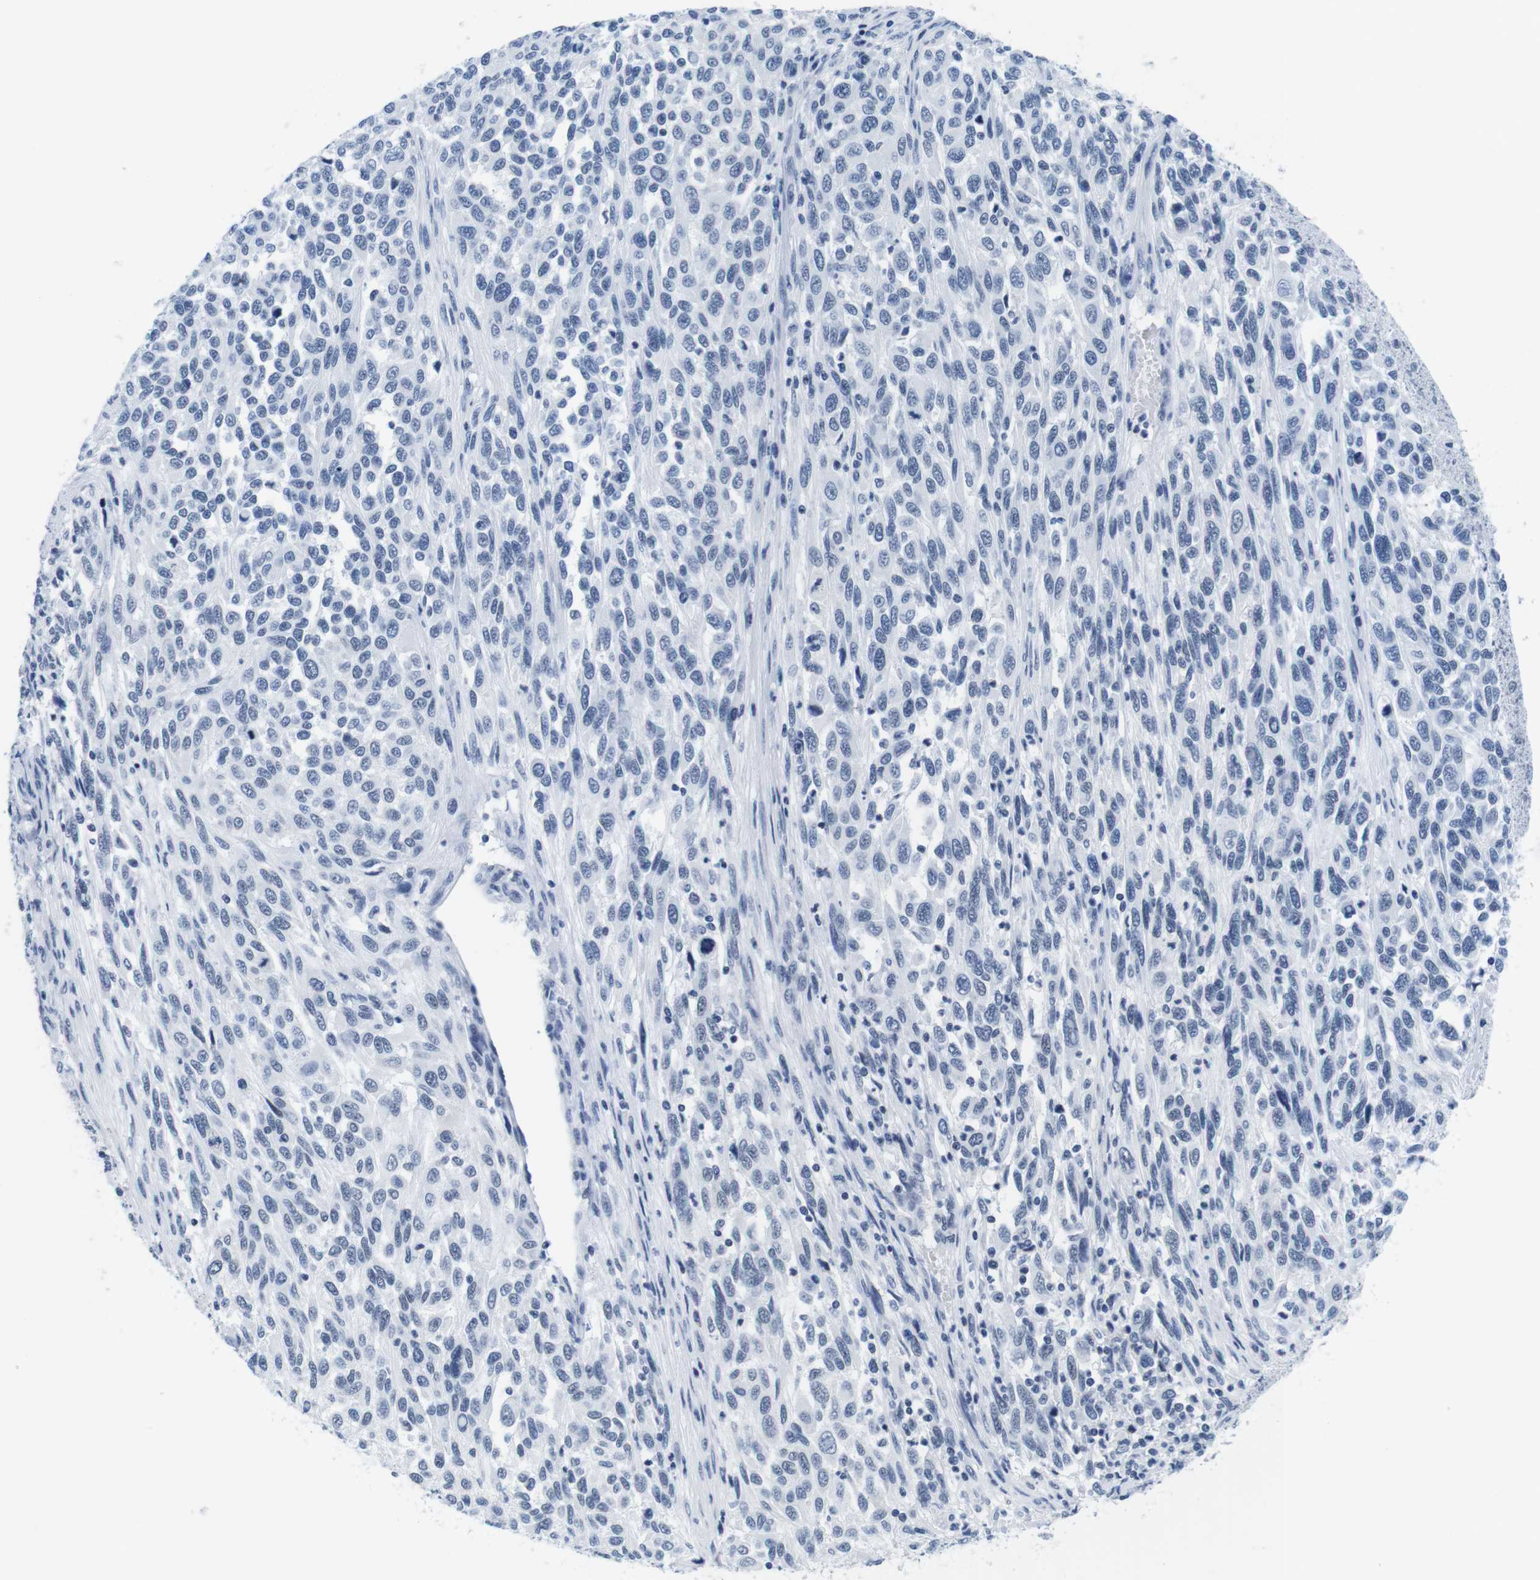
{"staining": {"intensity": "negative", "quantity": "none", "location": "none"}, "tissue": "melanoma", "cell_type": "Tumor cells", "image_type": "cancer", "snomed": [{"axis": "morphology", "description": "Malignant melanoma, Metastatic site"}, {"axis": "topography", "description": "Lymph node"}], "caption": "A micrograph of malignant melanoma (metastatic site) stained for a protein shows no brown staining in tumor cells.", "gene": "IFI16", "patient": {"sex": "male", "age": 61}}